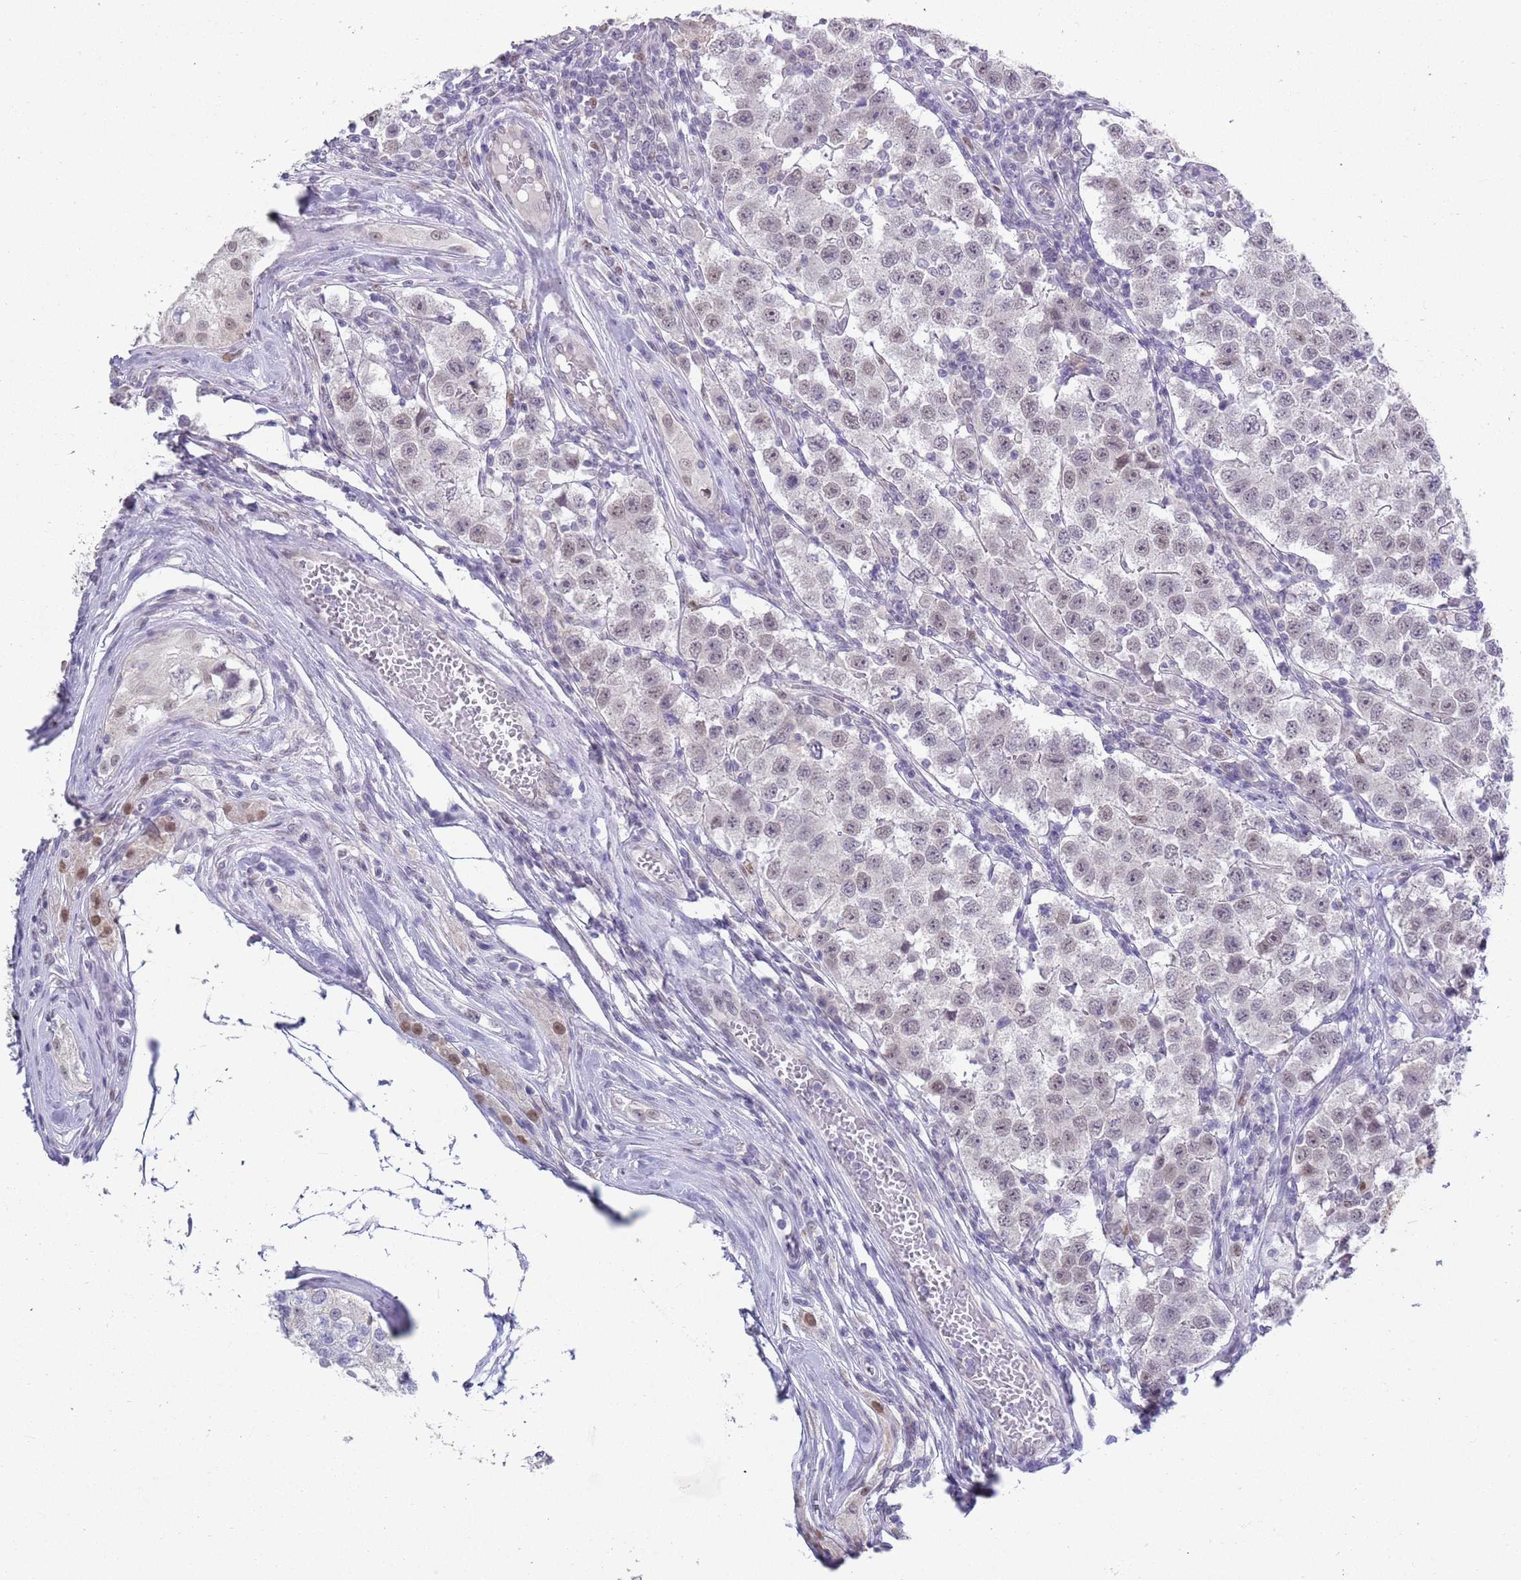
{"staining": {"intensity": "negative", "quantity": "none", "location": "none"}, "tissue": "testis cancer", "cell_type": "Tumor cells", "image_type": "cancer", "snomed": [{"axis": "morphology", "description": "Seminoma, NOS"}, {"axis": "topography", "description": "Testis"}], "caption": "Immunohistochemistry histopathology image of human seminoma (testis) stained for a protein (brown), which displays no positivity in tumor cells.", "gene": "SEPHS2", "patient": {"sex": "male", "age": 34}}